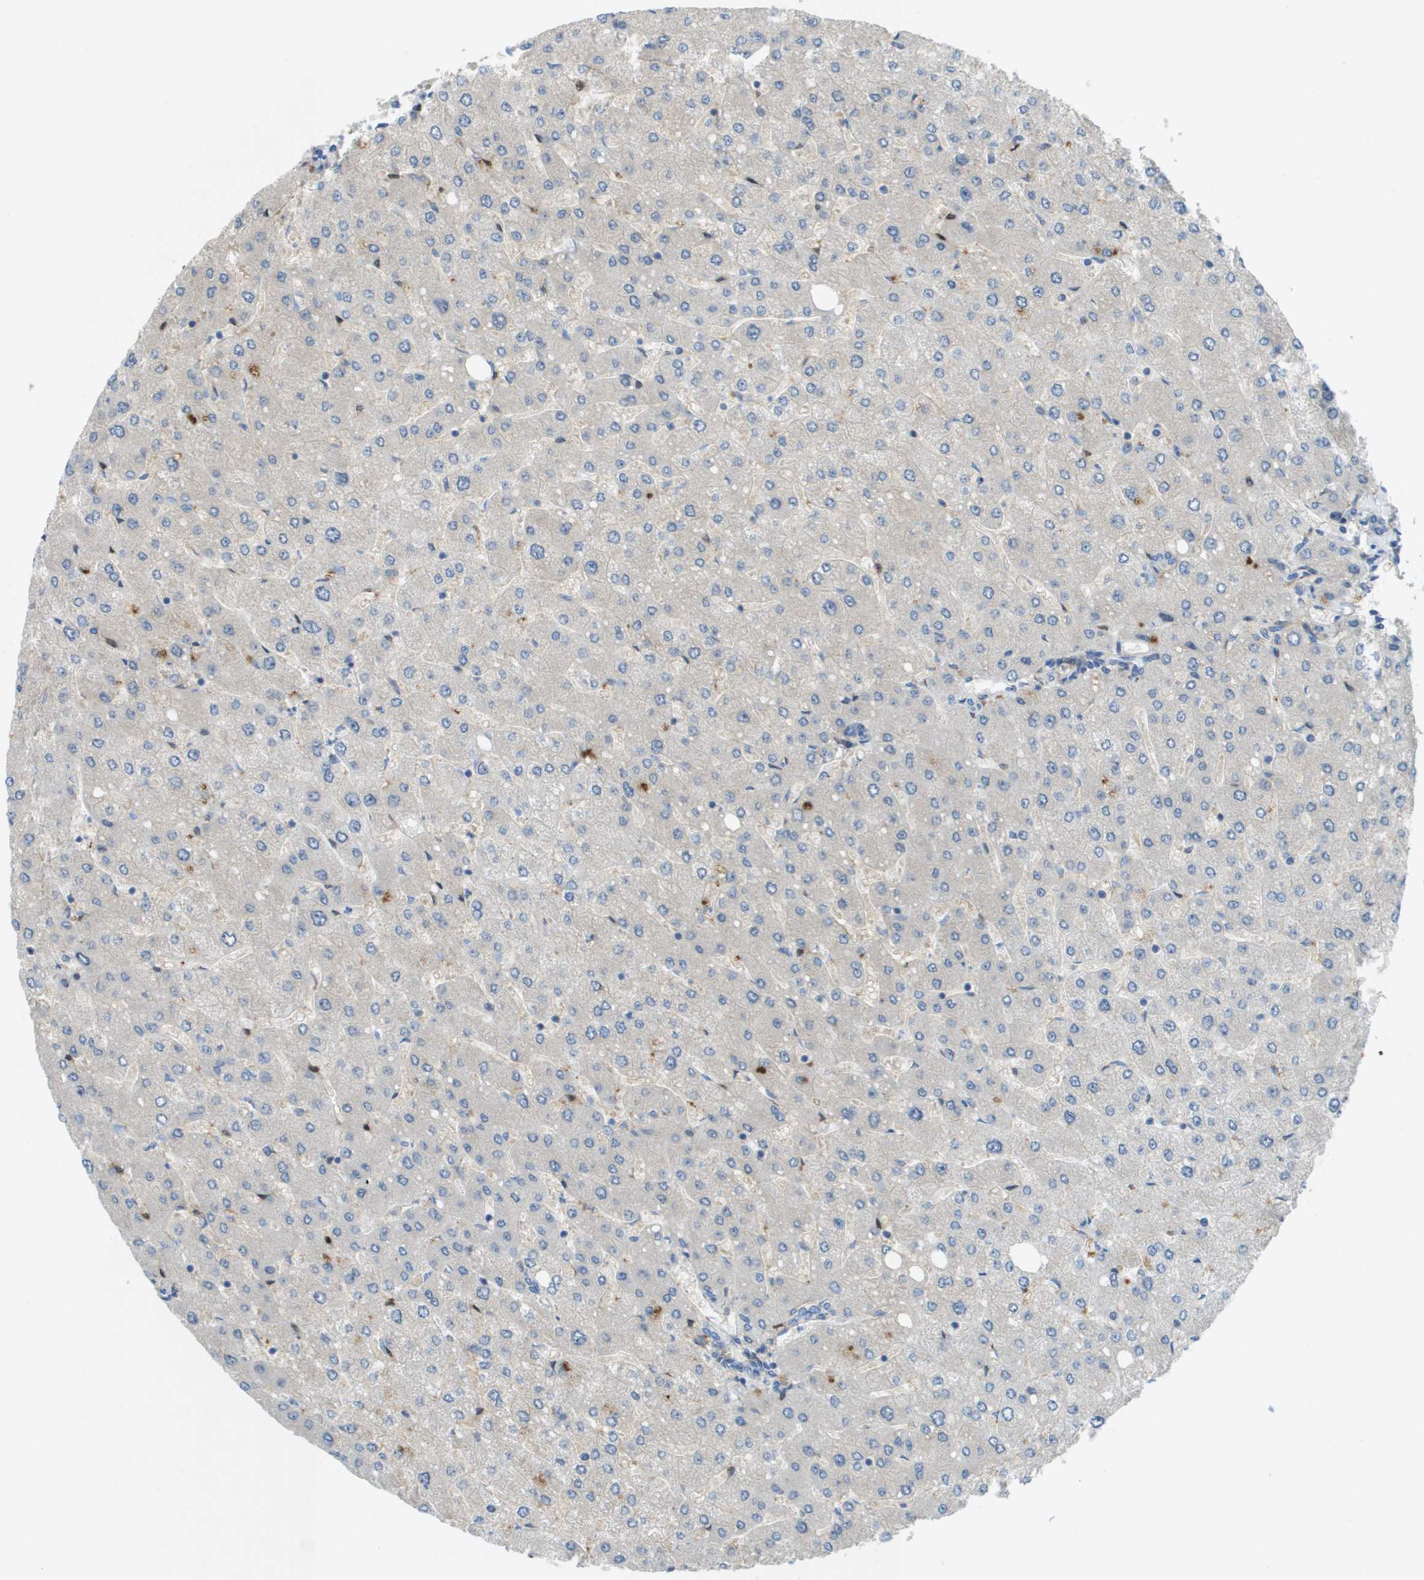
{"staining": {"intensity": "negative", "quantity": "none", "location": "none"}, "tissue": "liver", "cell_type": "Cholangiocytes", "image_type": "normal", "snomed": [{"axis": "morphology", "description": "Normal tissue, NOS"}, {"axis": "topography", "description": "Liver"}], "caption": "Benign liver was stained to show a protein in brown. There is no significant staining in cholangiocytes. The staining was performed using DAB to visualize the protein expression in brown, while the nuclei were stained in blue with hematoxylin (Magnification: 20x).", "gene": "CYGB", "patient": {"sex": "male", "age": 55}}